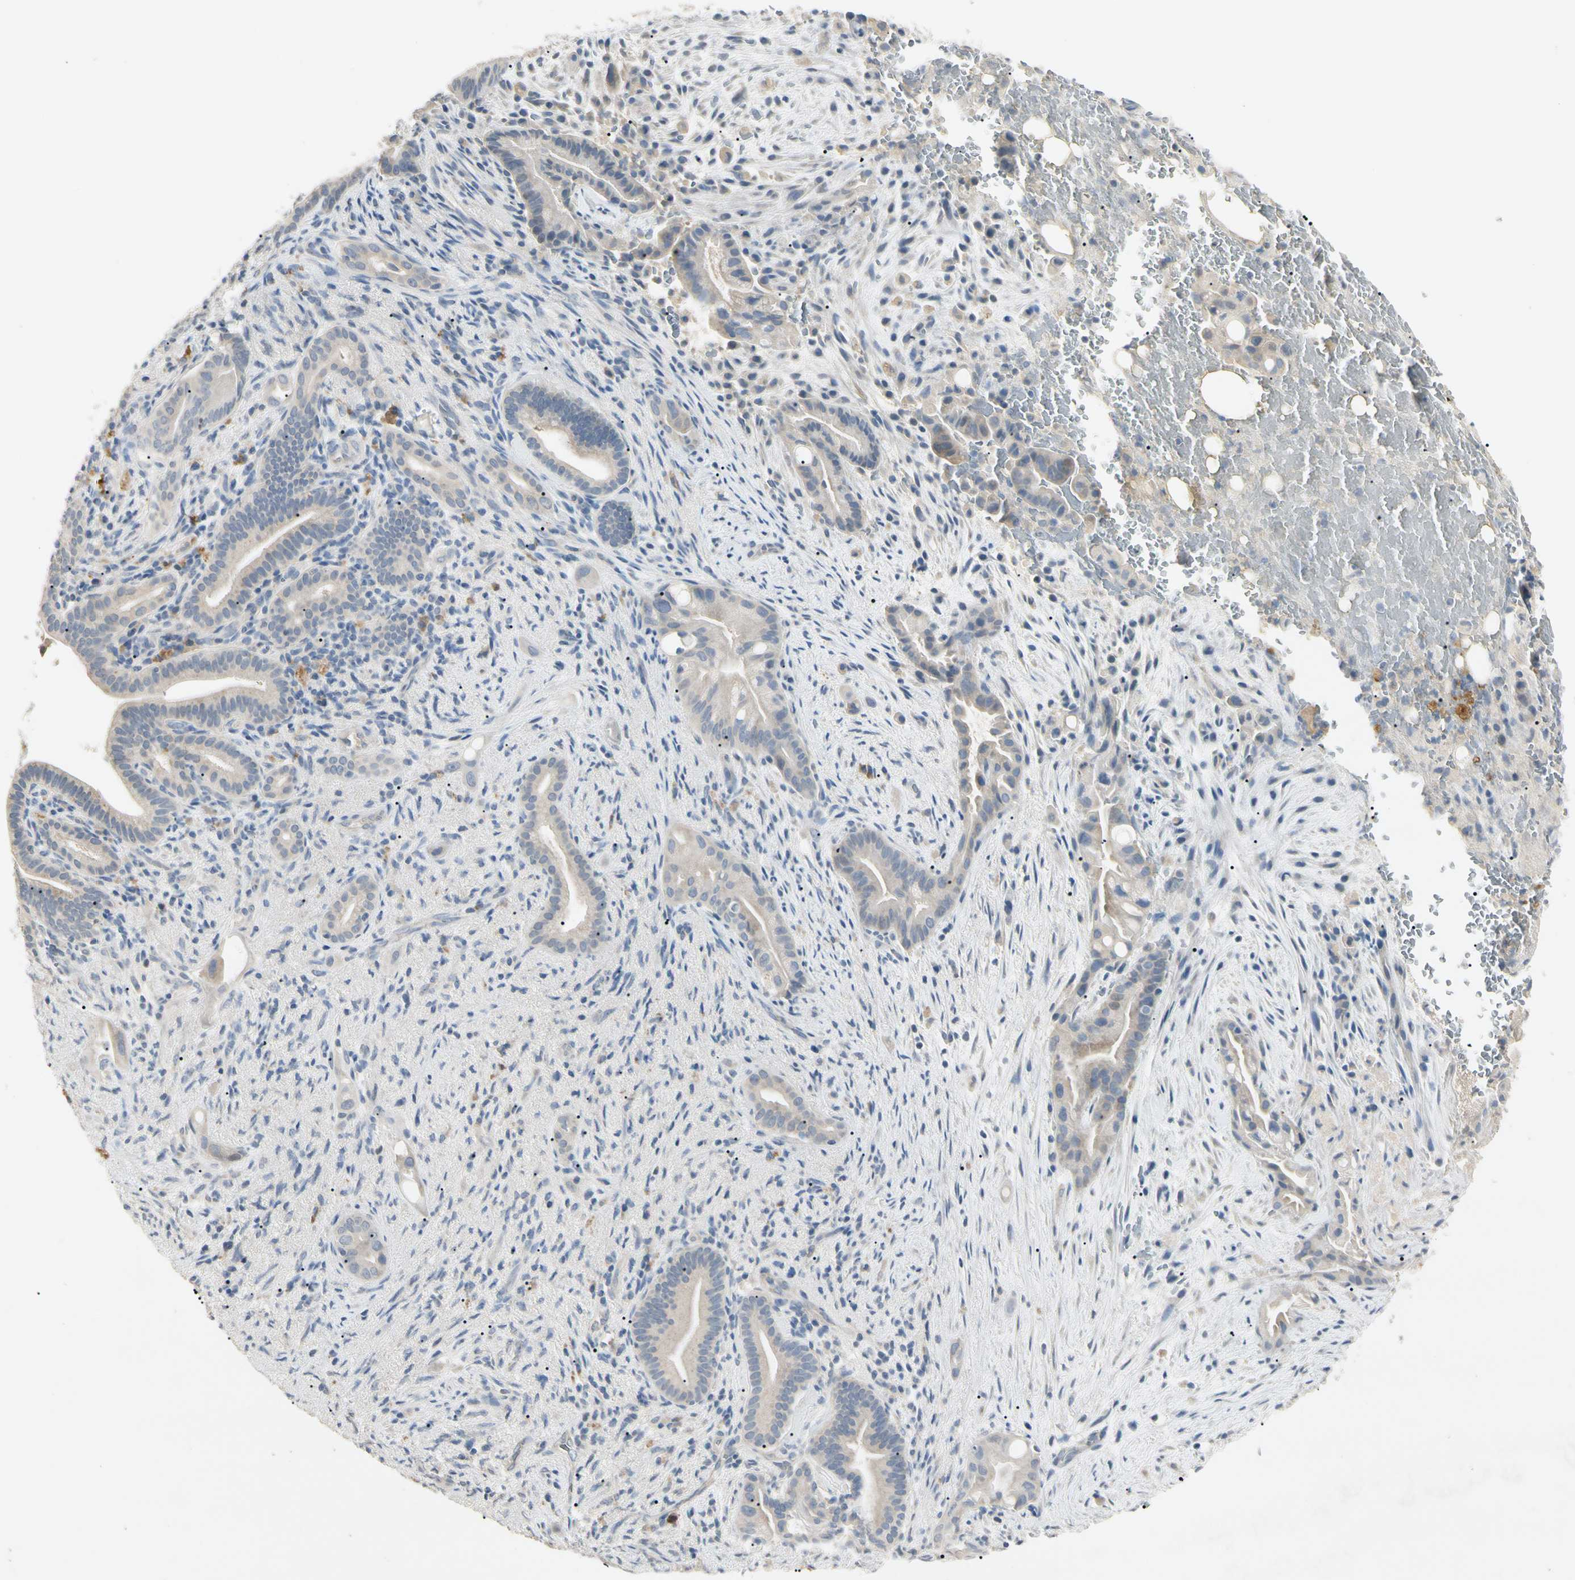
{"staining": {"intensity": "weak", "quantity": "25%-75%", "location": "cytoplasmic/membranous"}, "tissue": "liver cancer", "cell_type": "Tumor cells", "image_type": "cancer", "snomed": [{"axis": "morphology", "description": "Cholangiocarcinoma"}, {"axis": "topography", "description": "Liver"}], "caption": "Human liver cancer stained for a protein (brown) demonstrates weak cytoplasmic/membranous positive positivity in approximately 25%-75% of tumor cells.", "gene": "PRSS21", "patient": {"sex": "female", "age": 68}}